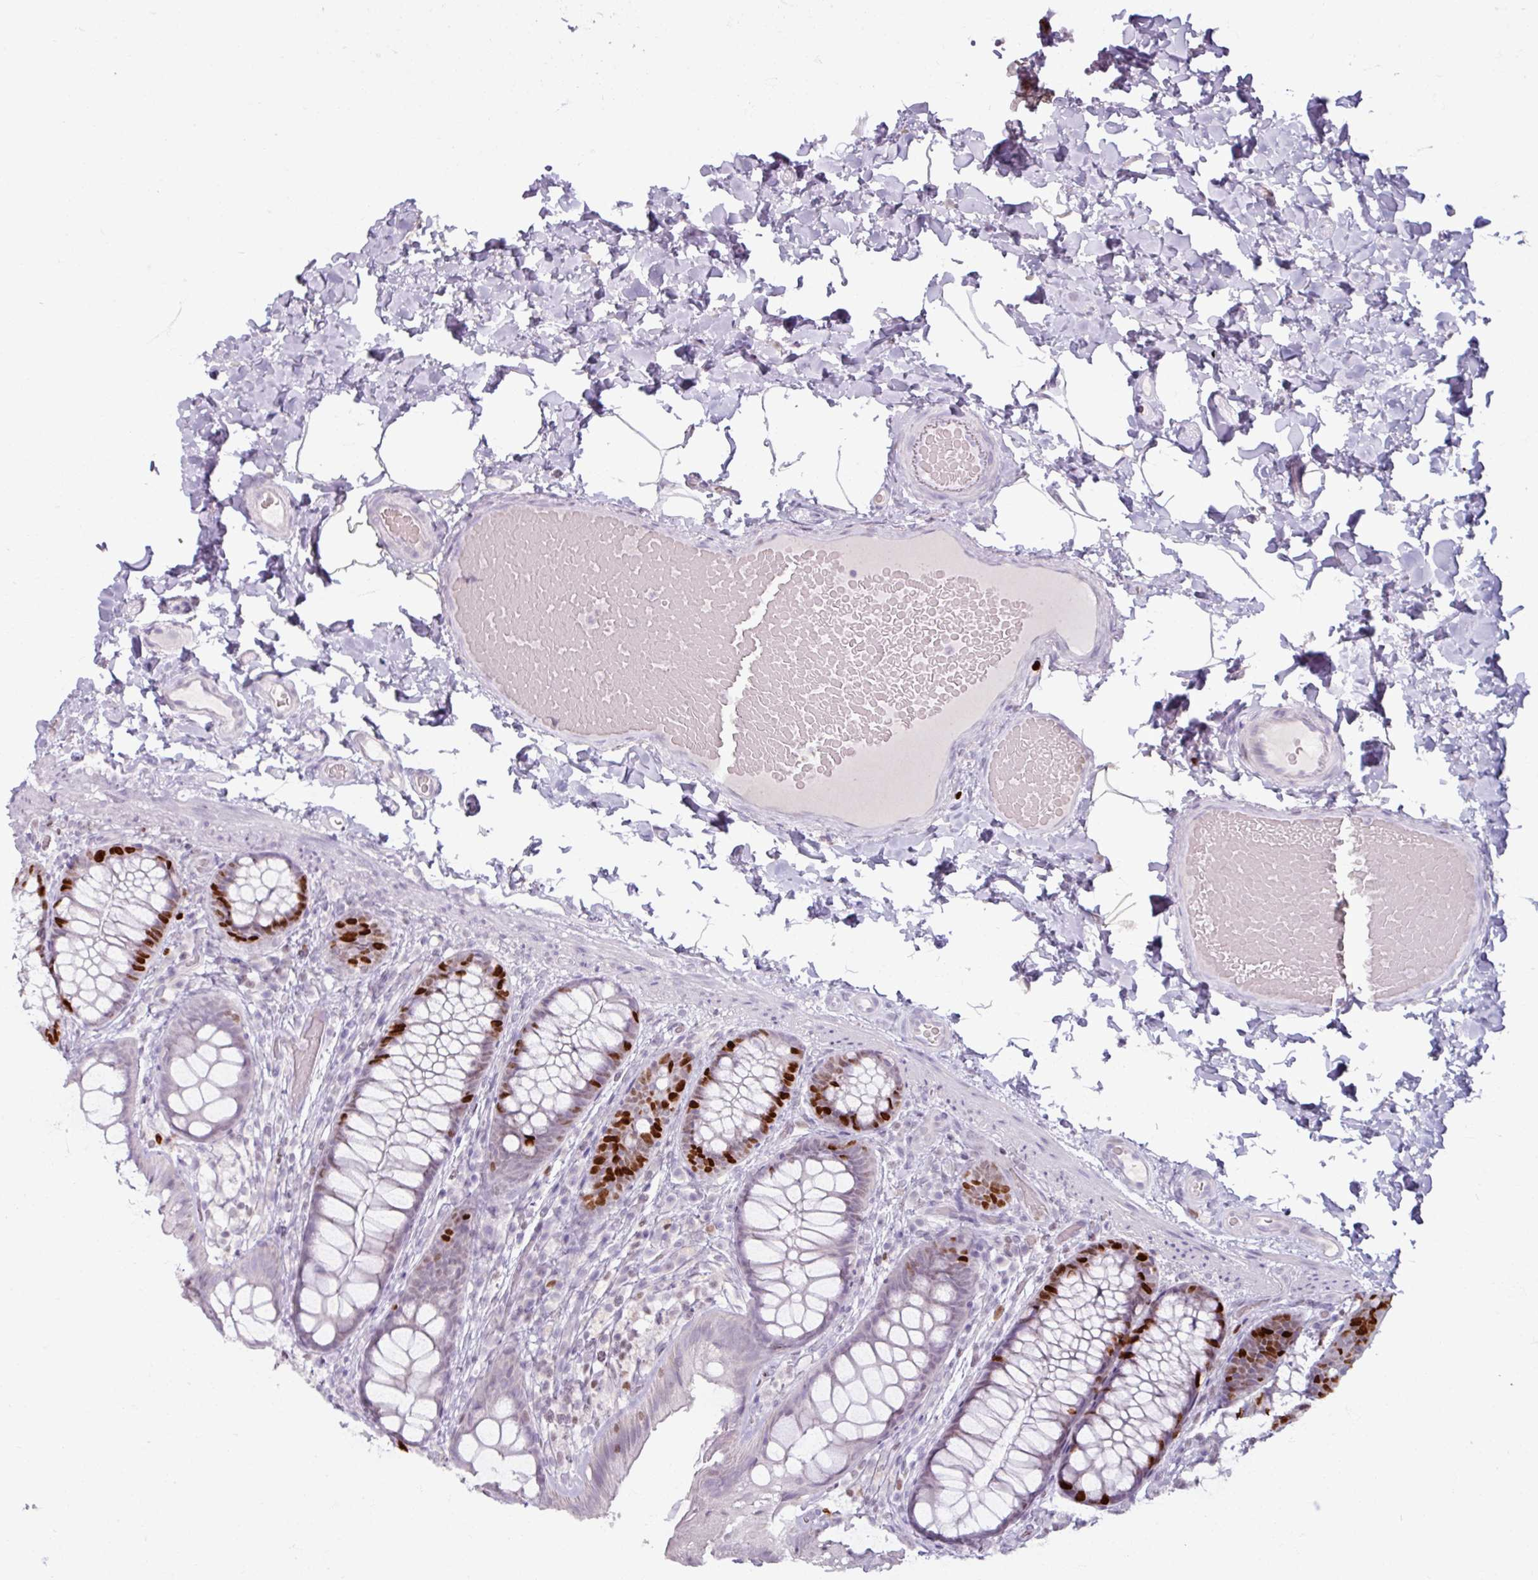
{"staining": {"intensity": "negative", "quantity": "none", "location": "none"}, "tissue": "colon", "cell_type": "Endothelial cells", "image_type": "normal", "snomed": [{"axis": "morphology", "description": "Normal tissue, NOS"}, {"axis": "topography", "description": "Colon"}], "caption": "Immunohistochemistry (IHC) photomicrograph of benign colon: human colon stained with DAB reveals no significant protein positivity in endothelial cells.", "gene": "ATAD2", "patient": {"sex": "male", "age": 46}}